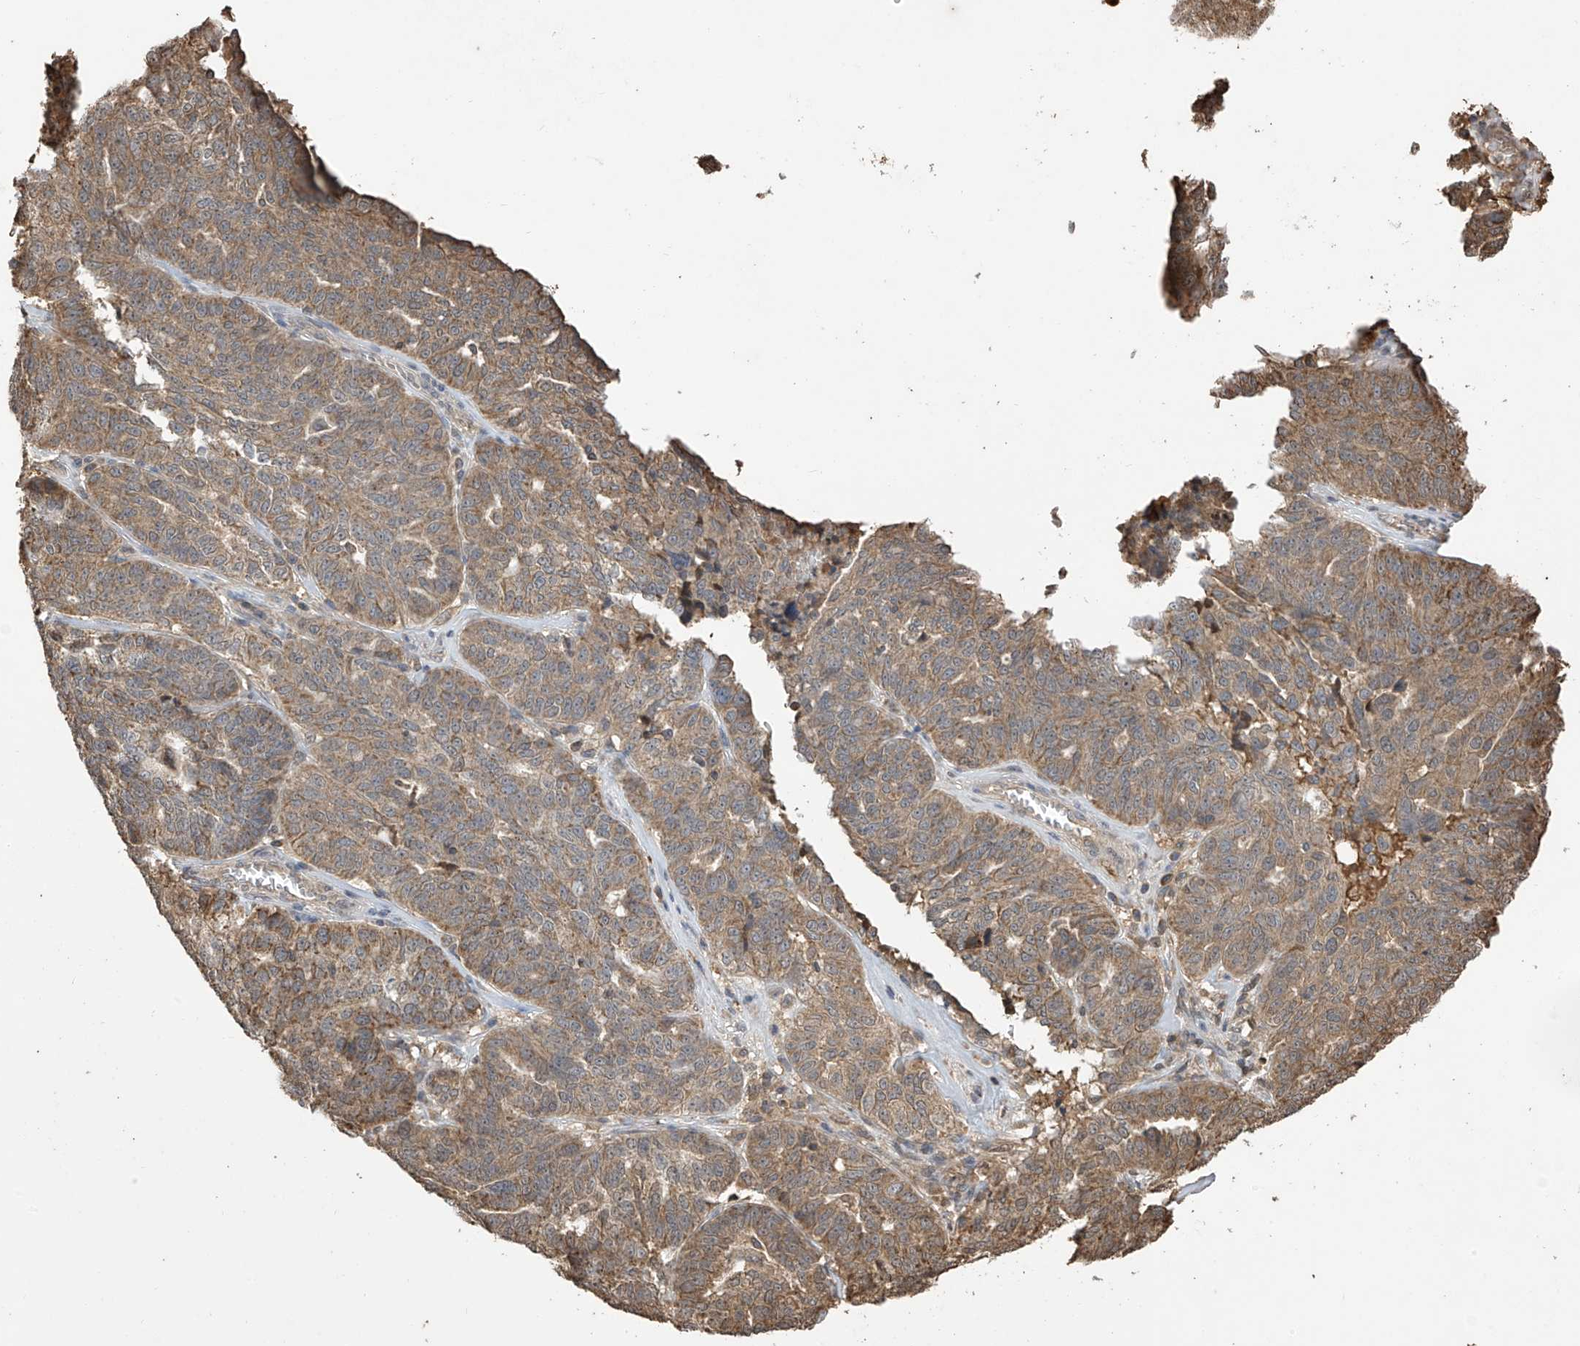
{"staining": {"intensity": "moderate", "quantity": "25%-75%", "location": "cytoplasmic/membranous"}, "tissue": "ovarian cancer", "cell_type": "Tumor cells", "image_type": "cancer", "snomed": [{"axis": "morphology", "description": "Cystadenocarcinoma, serous, NOS"}, {"axis": "topography", "description": "Ovary"}], "caption": "Tumor cells demonstrate medium levels of moderate cytoplasmic/membranous expression in approximately 25%-75% of cells in serous cystadenocarcinoma (ovarian).", "gene": "PNPT1", "patient": {"sex": "female", "age": 59}}